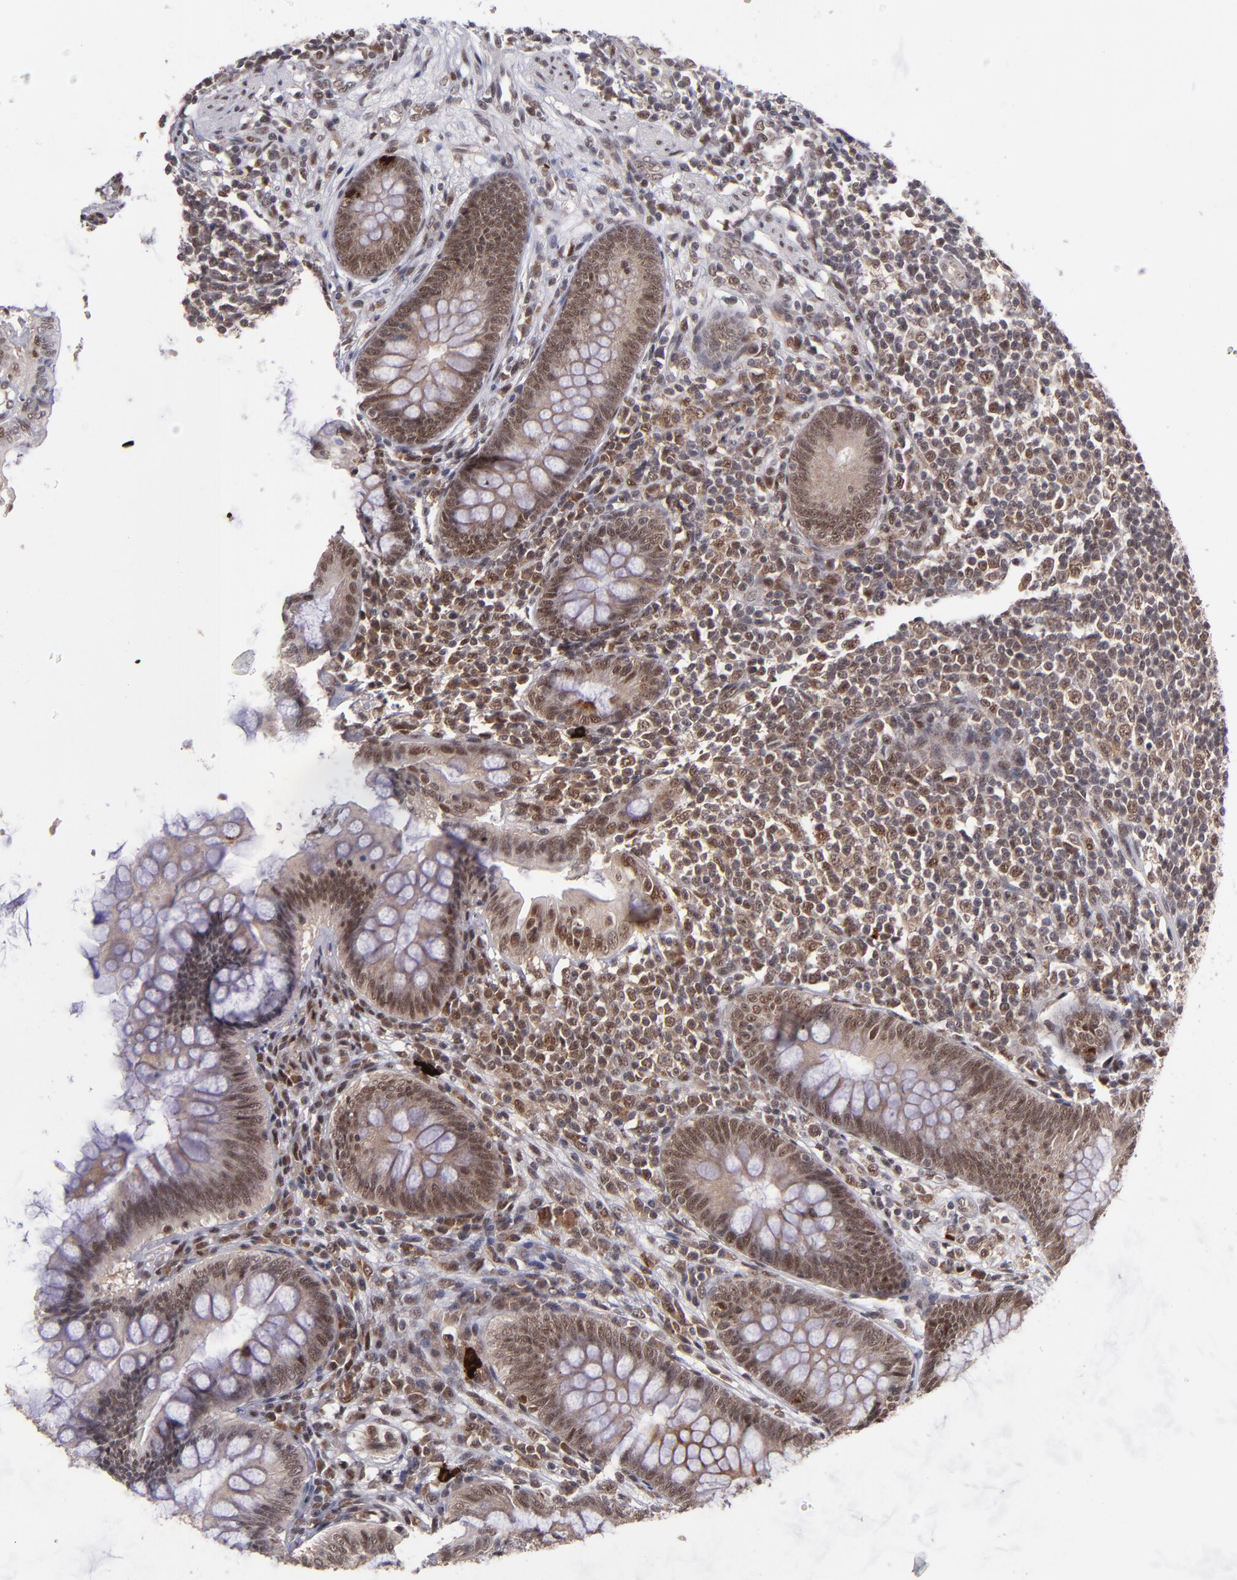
{"staining": {"intensity": "moderate", "quantity": ">75%", "location": "cytoplasmic/membranous,nuclear"}, "tissue": "appendix", "cell_type": "Glandular cells", "image_type": "normal", "snomed": [{"axis": "morphology", "description": "Normal tissue, NOS"}, {"axis": "topography", "description": "Appendix"}], "caption": "High-magnification brightfield microscopy of normal appendix stained with DAB (3,3'-diaminobenzidine) (brown) and counterstained with hematoxylin (blue). glandular cells exhibit moderate cytoplasmic/membranous,nuclear positivity is identified in about>75% of cells.", "gene": "EP300", "patient": {"sex": "female", "age": 66}}